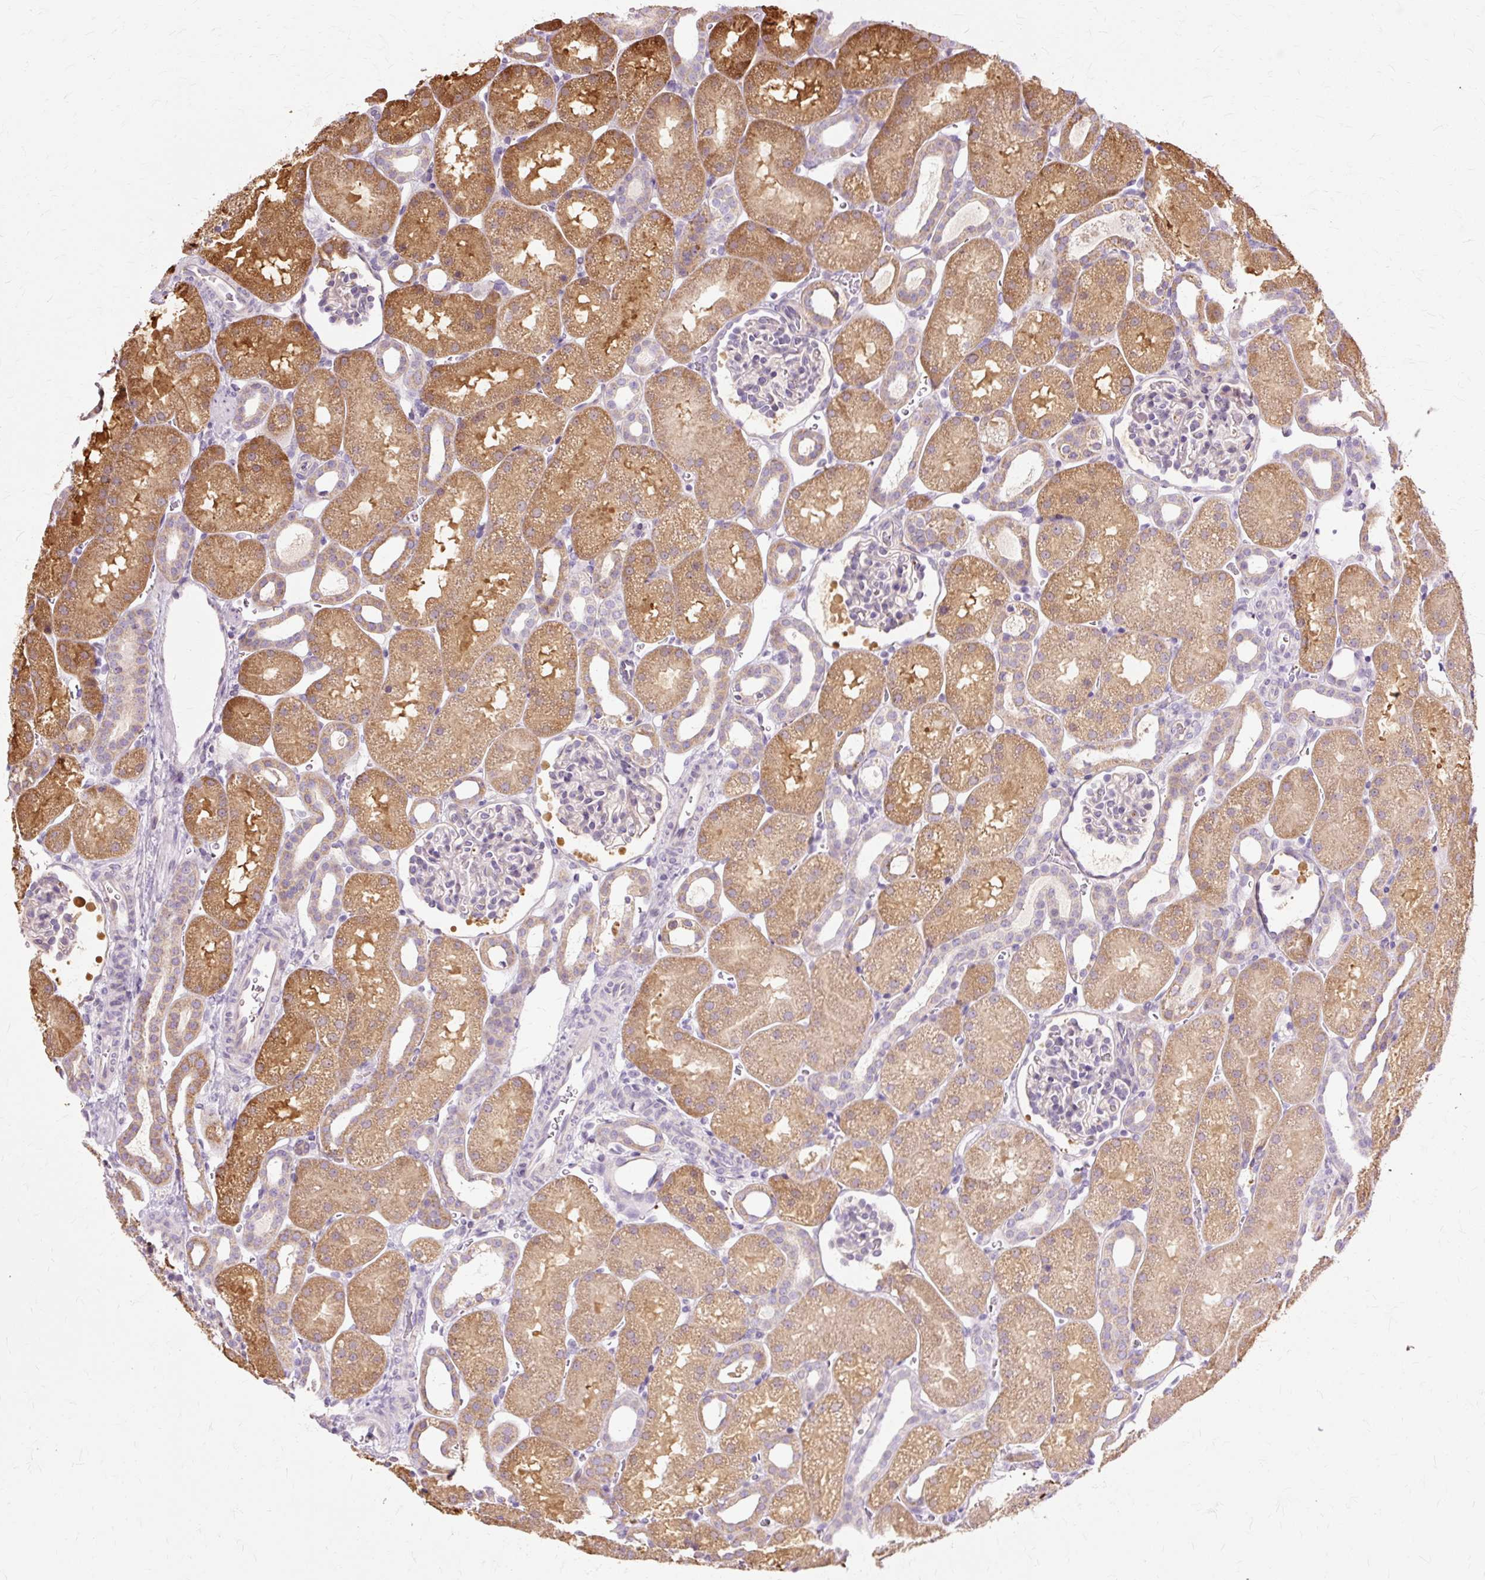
{"staining": {"intensity": "negative", "quantity": "none", "location": "none"}, "tissue": "kidney", "cell_type": "Cells in glomeruli", "image_type": "normal", "snomed": [{"axis": "morphology", "description": "Normal tissue, NOS"}, {"axis": "topography", "description": "Kidney"}], "caption": "High power microscopy histopathology image of an immunohistochemistry image of unremarkable kidney, revealing no significant positivity in cells in glomeruli.", "gene": "PDZD2", "patient": {"sex": "male", "age": 2}}